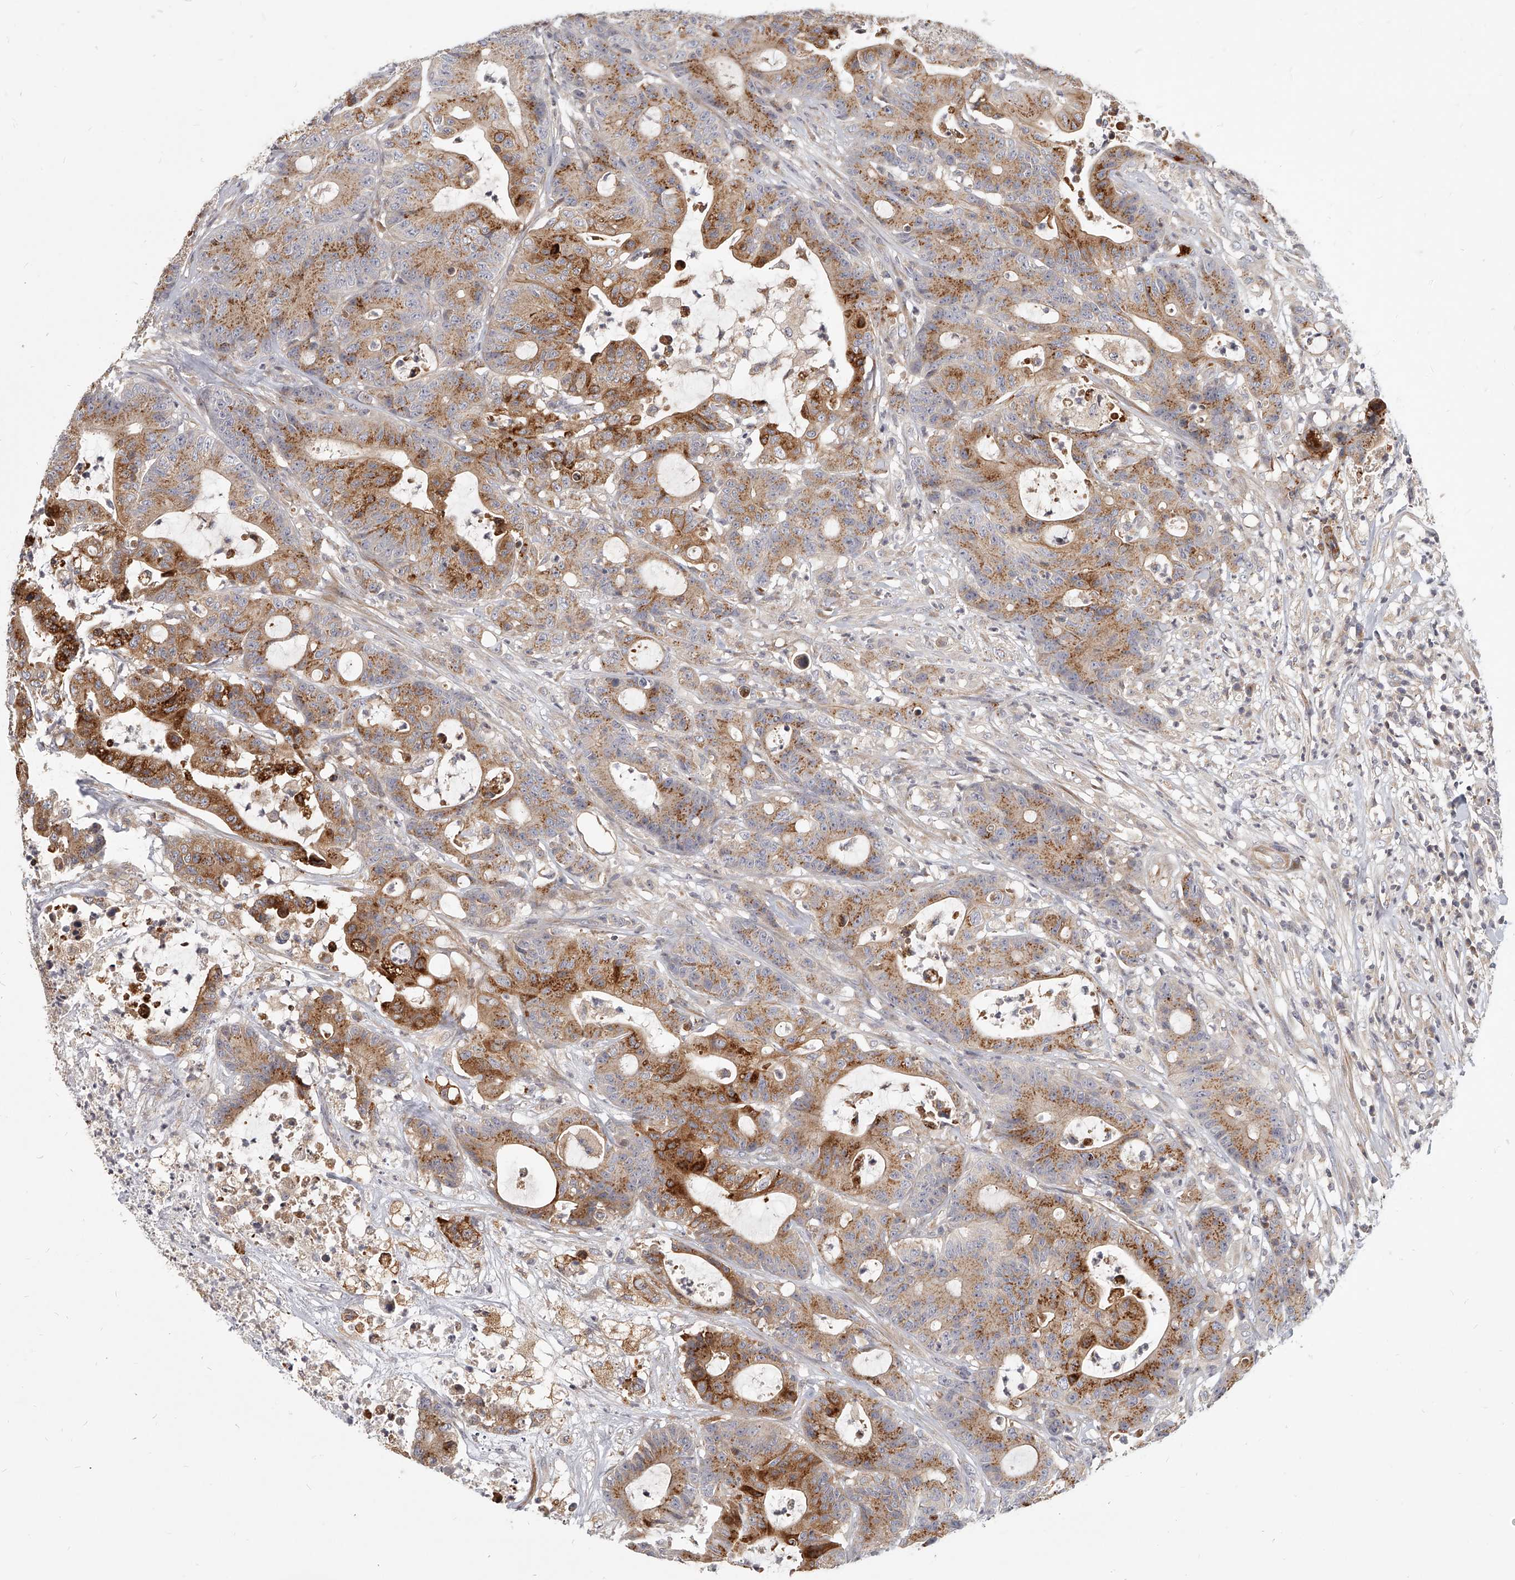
{"staining": {"intensity": "moderate", "quantity": ">75%", "location": "cytoplasmic/membranous"}, "tissue": "colorectal cancer", "cell_type": "Tumor cells", "image_type": "cancer", "snomed": [{"axis": "morphology", "description": "Adenocarcinoma, NOS"}, {"axis": "topography", "description": "Colon"}], "caption": "A high-resolution micrograph shows immunohistochemistry staining of adenocarcinoma (colorectal), which shows moderate cytoplasmic/membranous staining in about >75% of tumor cells.", "gene": "SLC37A1", "patient": {"sex": "female", "age": 84}}